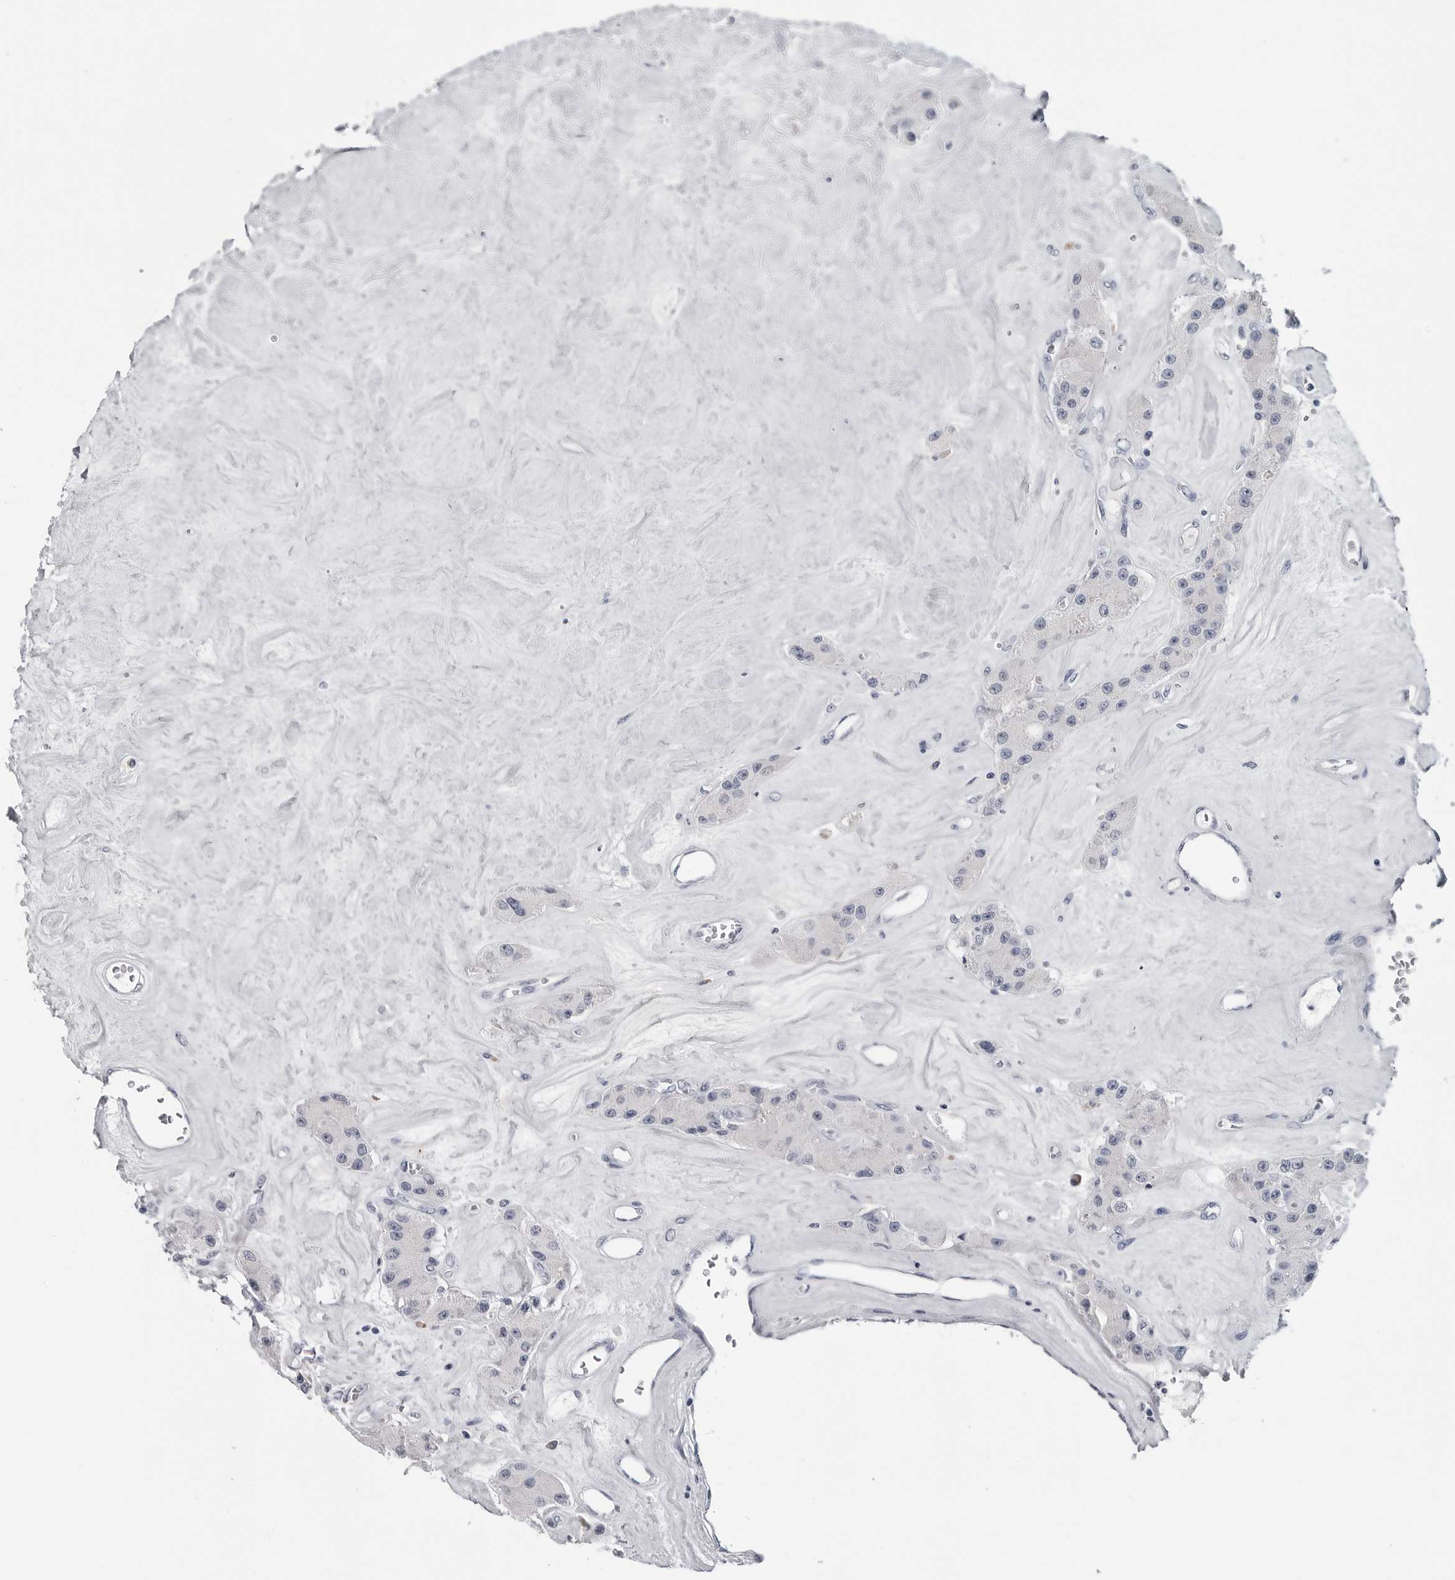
{"staining": {"intensity": "negative", "quantity": "none", "location": "none"}, "tissue": "carcinoid", "cell_type": "Tumor cells", "image_type": "cancer", "snomed": [{"axis": "morphology", "description": "Carcinoid, malignant, NOS"}, {"axis": "topography", "description": "Pancreas"}], "caption": "IHC image of neoplastic tissue: malignant carcinoid stained with DAB reveals no significant protein positivity in tumor cells.", "gene": "AMPD1", "patient": {"sex": "male", "age": 41}}